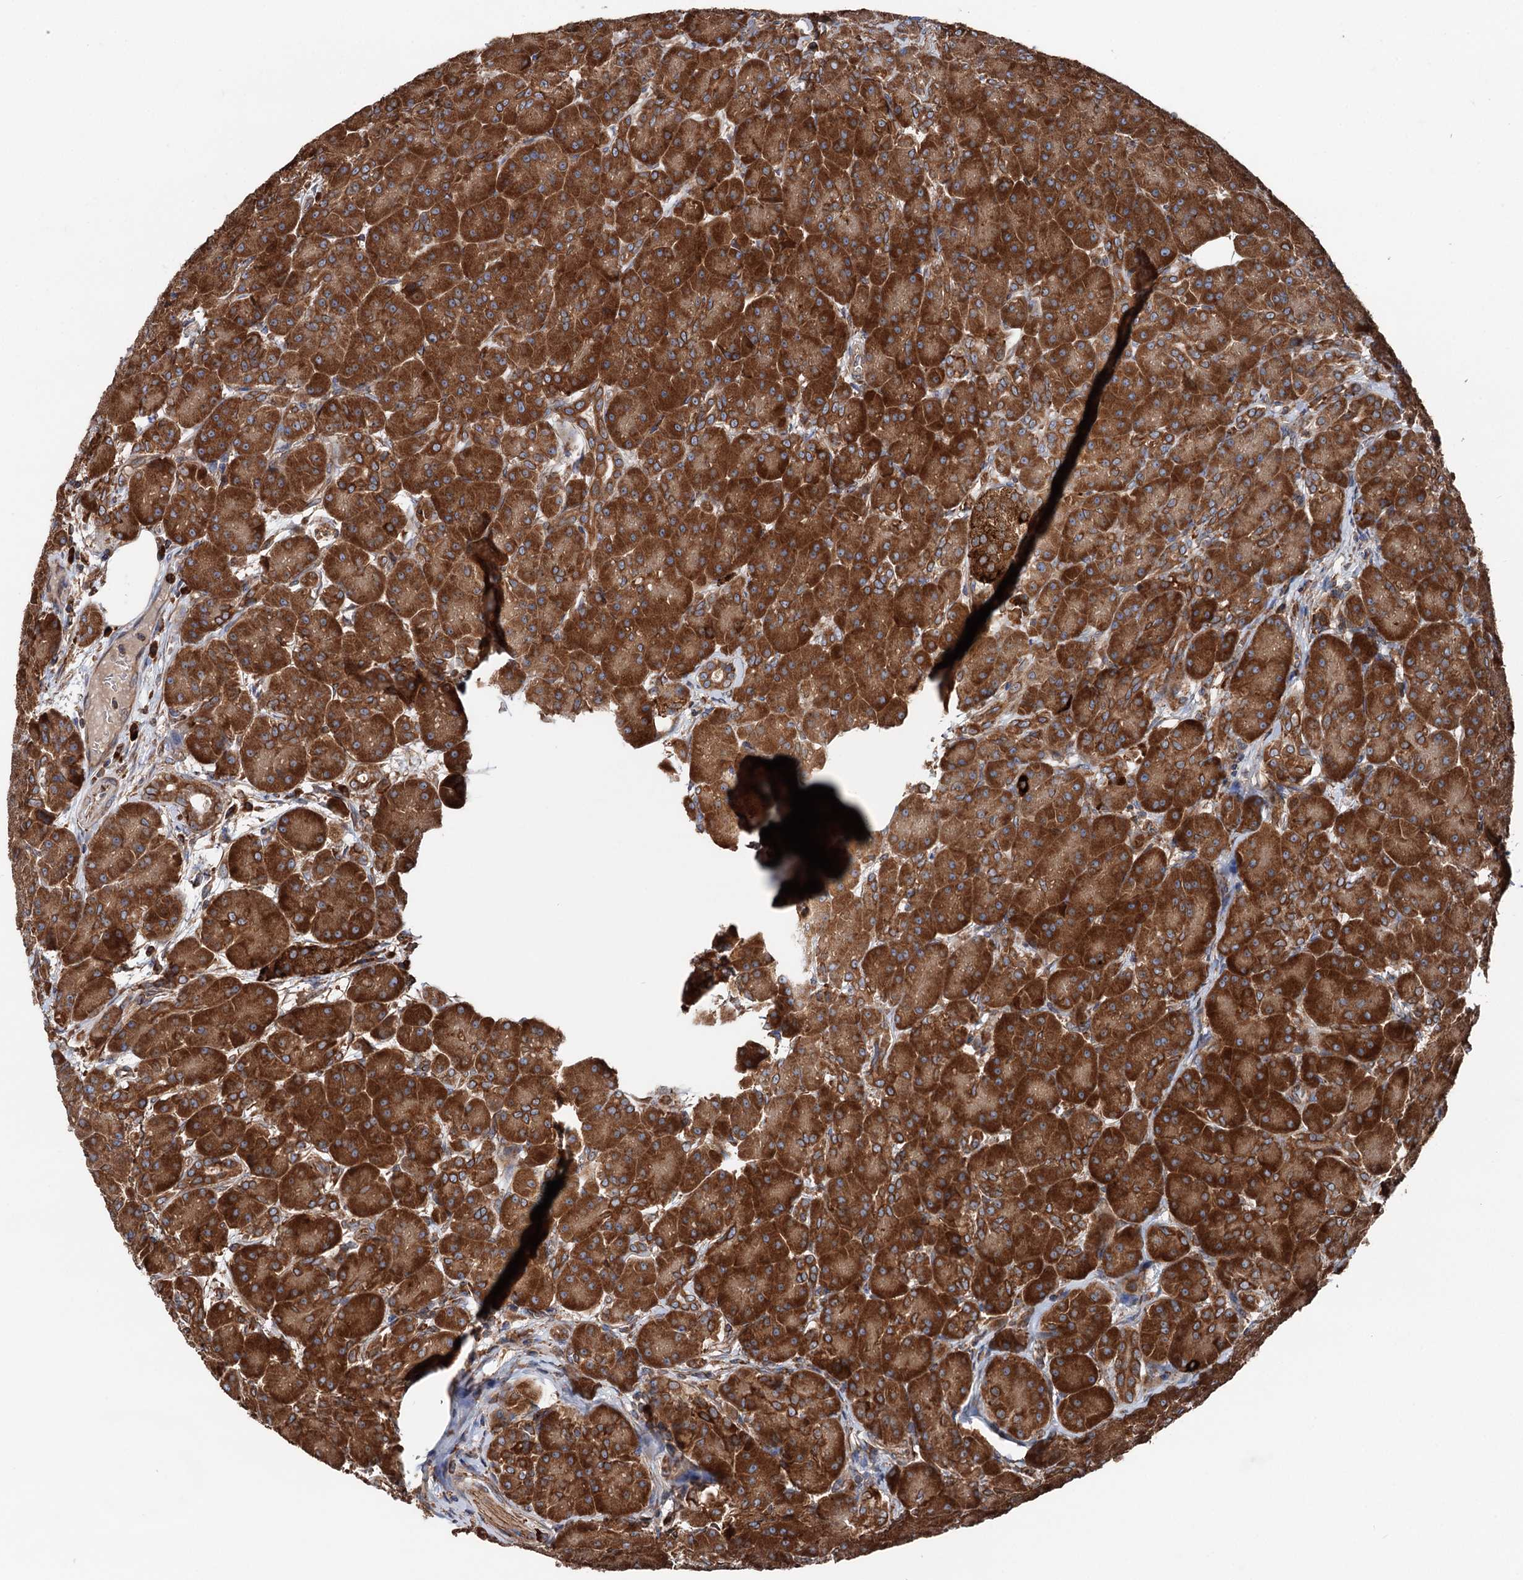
{"staining": {"intensity": "strong", "quantity": ">75%", "location": "cytoplasmic/membranous"}, "tissue": "pancreas", "cell_type": "Exocrine glandular cells", "image_type": "normal", "snomed": [{"axis": "morphology", "description": "Normal tissue, NOS"}, {"axis": "topography", "description": "Pancreas"}], "caption": "Pancreas stained for a protein (brown) demonstrates strong cytoplasmic/membranous positive staining in approximately >75% of exocrine glandular cells.", "gene": "ERP29", "patient": {"sex": "male", "age": 63}}